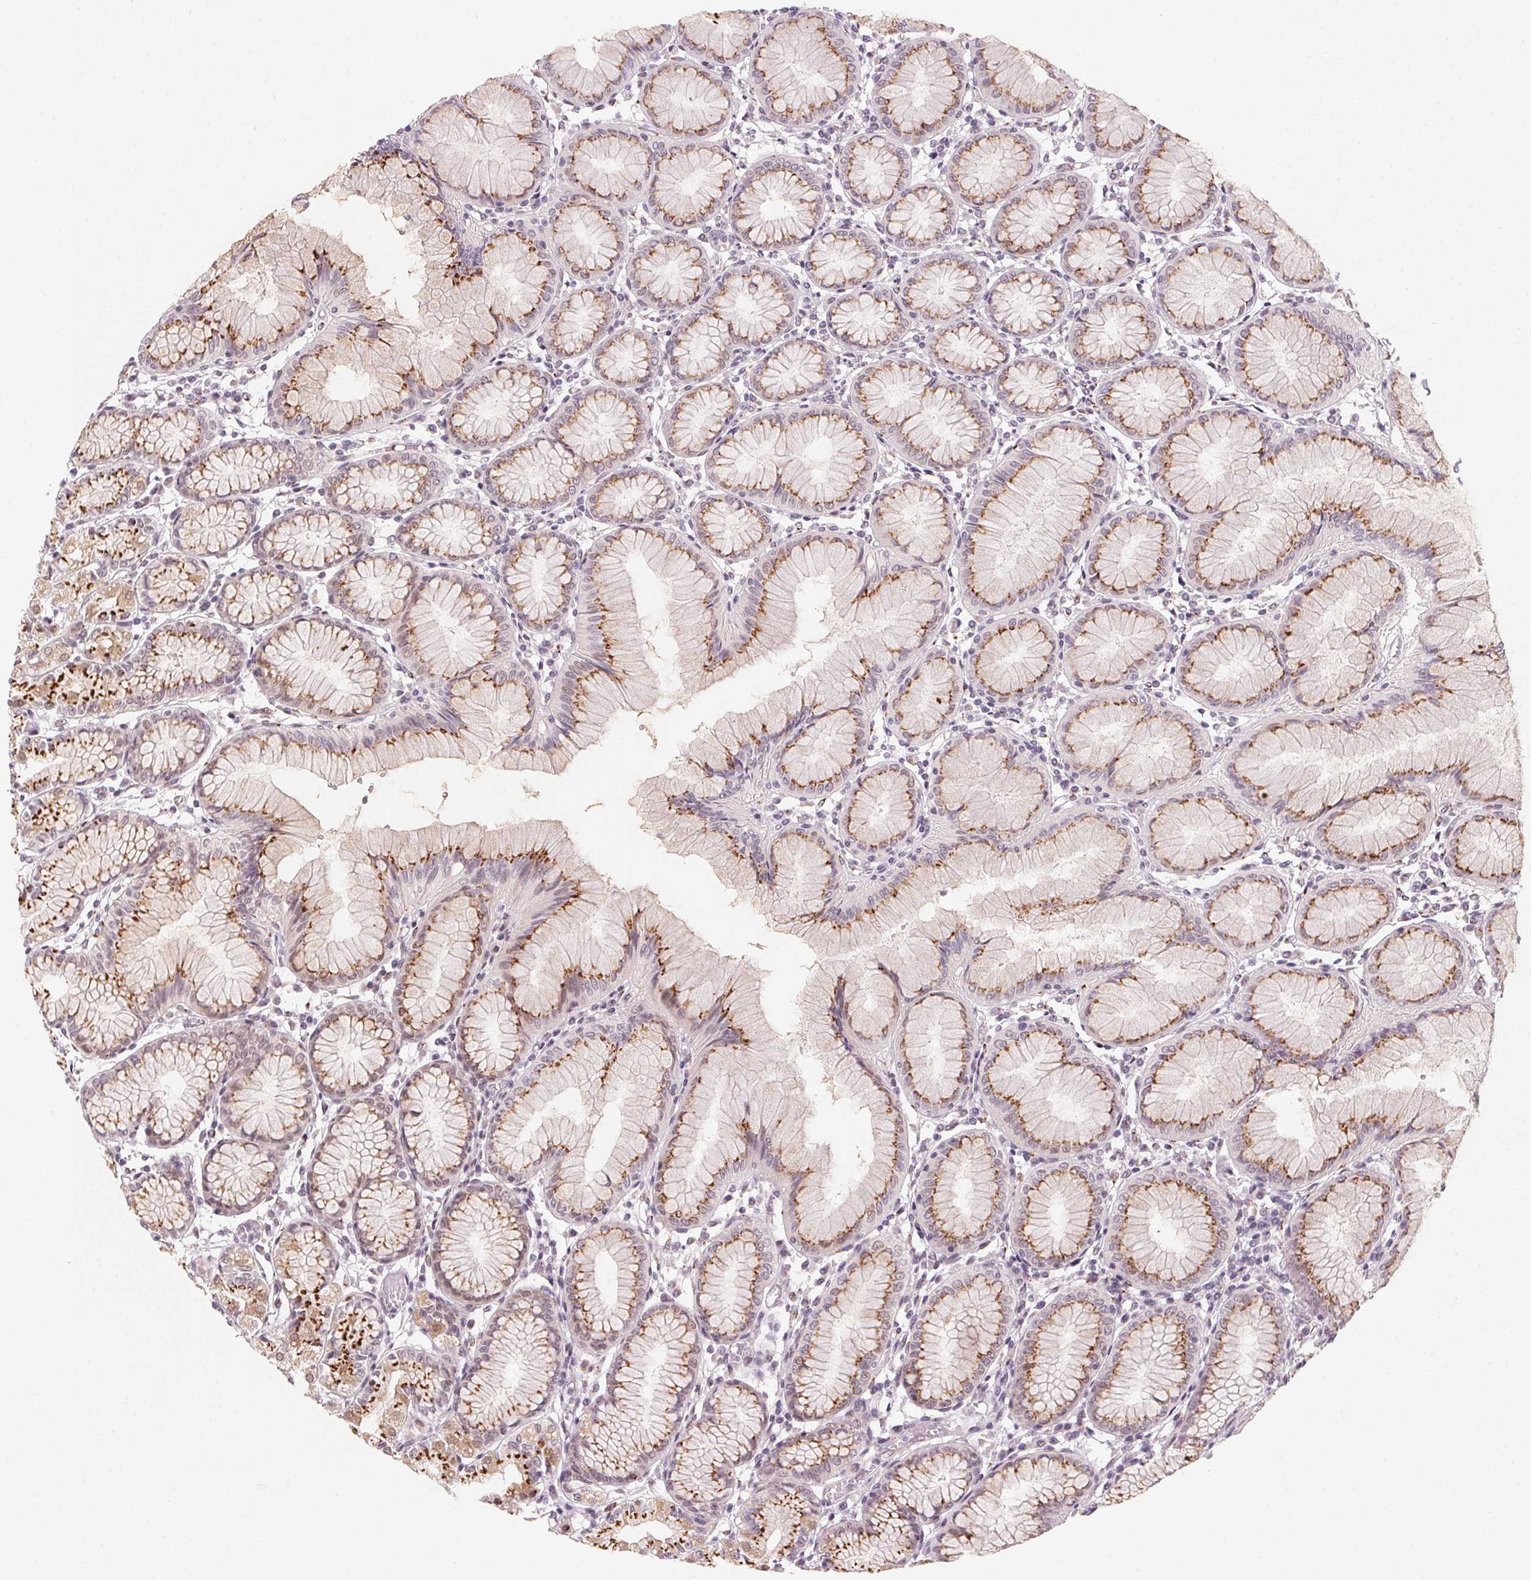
{"staining": {"intensity": "strong", "quantity": ">75%", "location": "cytoplasmic/membranous"}, "tissue": "stomach", "cell_type": "Glandular cells", "image_type": "normal", "snomed": [{"axis": "morphology", "description": "Normal tissue, NOS"}, {"axis": "topography", "description": "Stomach"}], "caption": "Strong cytoplasmic/membranous protein positivity is present in about >75% of glandular cells in stomach. (Brightfield microscopy of DAB IHC at high magnification).", "gene": "RAB22A", "patient": {"sex": "female", "age": 57}}